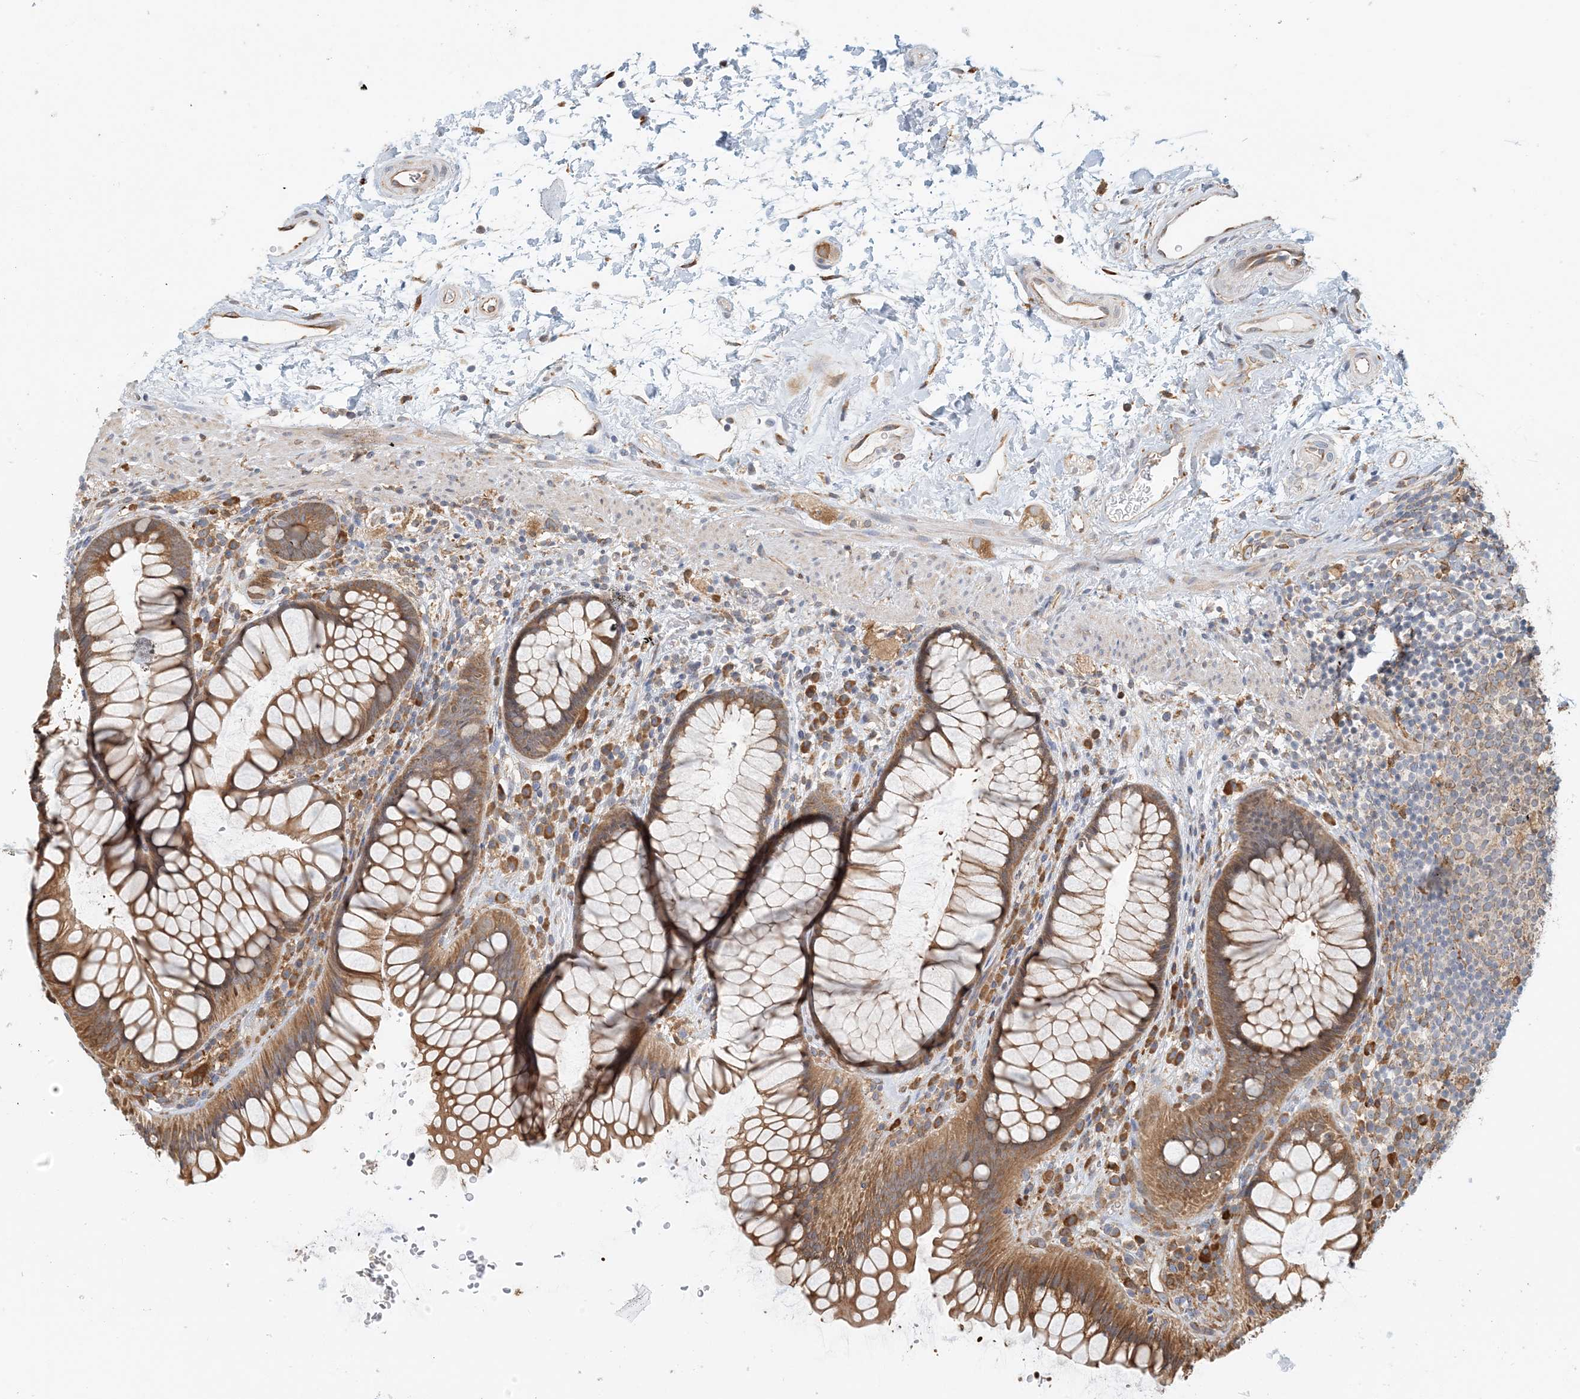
{"staining": {"intensity": "moderate", "quantity": ">75%", "location": "cytoplasmic/membranous"}, "tissue": "rectum", "cell_type": "Glandular cells", "image_type": "normal", "snomed": [{"axis": "morphology", "description": "Normal tissue, NOS"}, {"axis": "topography", "description": "Rectum"}], "caption": "Glandular cells show medium levels of moderate cytoplasmic/membranous positivity in about >75% of cells in unremarkable rectum. Using DAB (brown) and hematoxylin (blue) stains, captured at high magnification using brightfield microscopy.", "gene": "HNMT", "patient": {"sex": "male", "age": 51}}